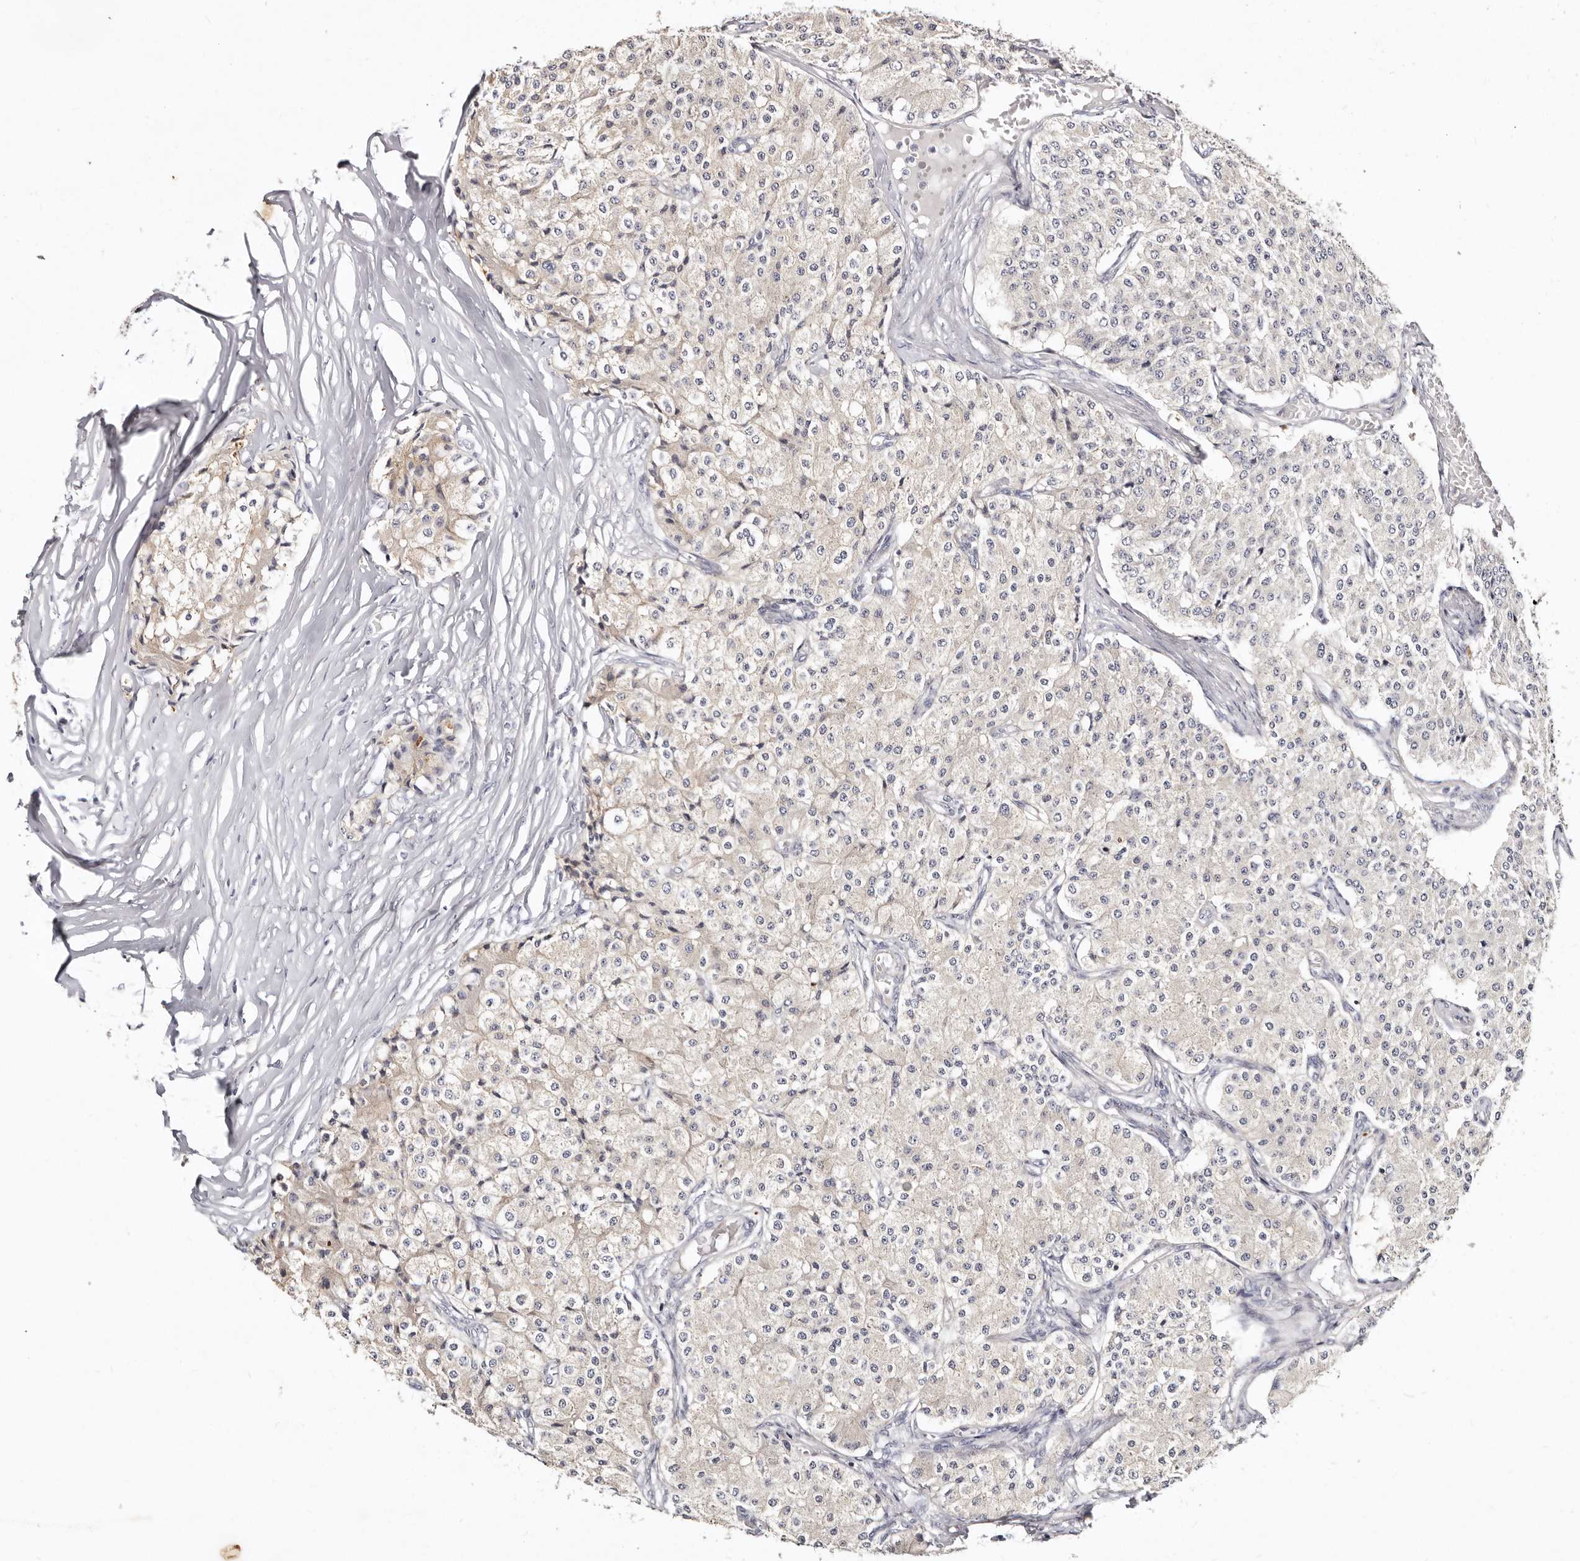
{"staining": {"intensity": "negative", "quantity": "none", "location": "none"}, "tissue": "carcinoid", "cell_type": "Tumor cells", "image_type": "cancer", "snomed": [{"axis": "morphology", "description": "Carcinoid, malignant, NOS"}, {"axis": "topography", "description": "Colon"}], "caption": "A photomicrograph of carcinoid stained for a protein demonstrates no brown staining in tumor cells.", "gene": "MRPS33", "patient": {"sex": "female", "age": 52}}